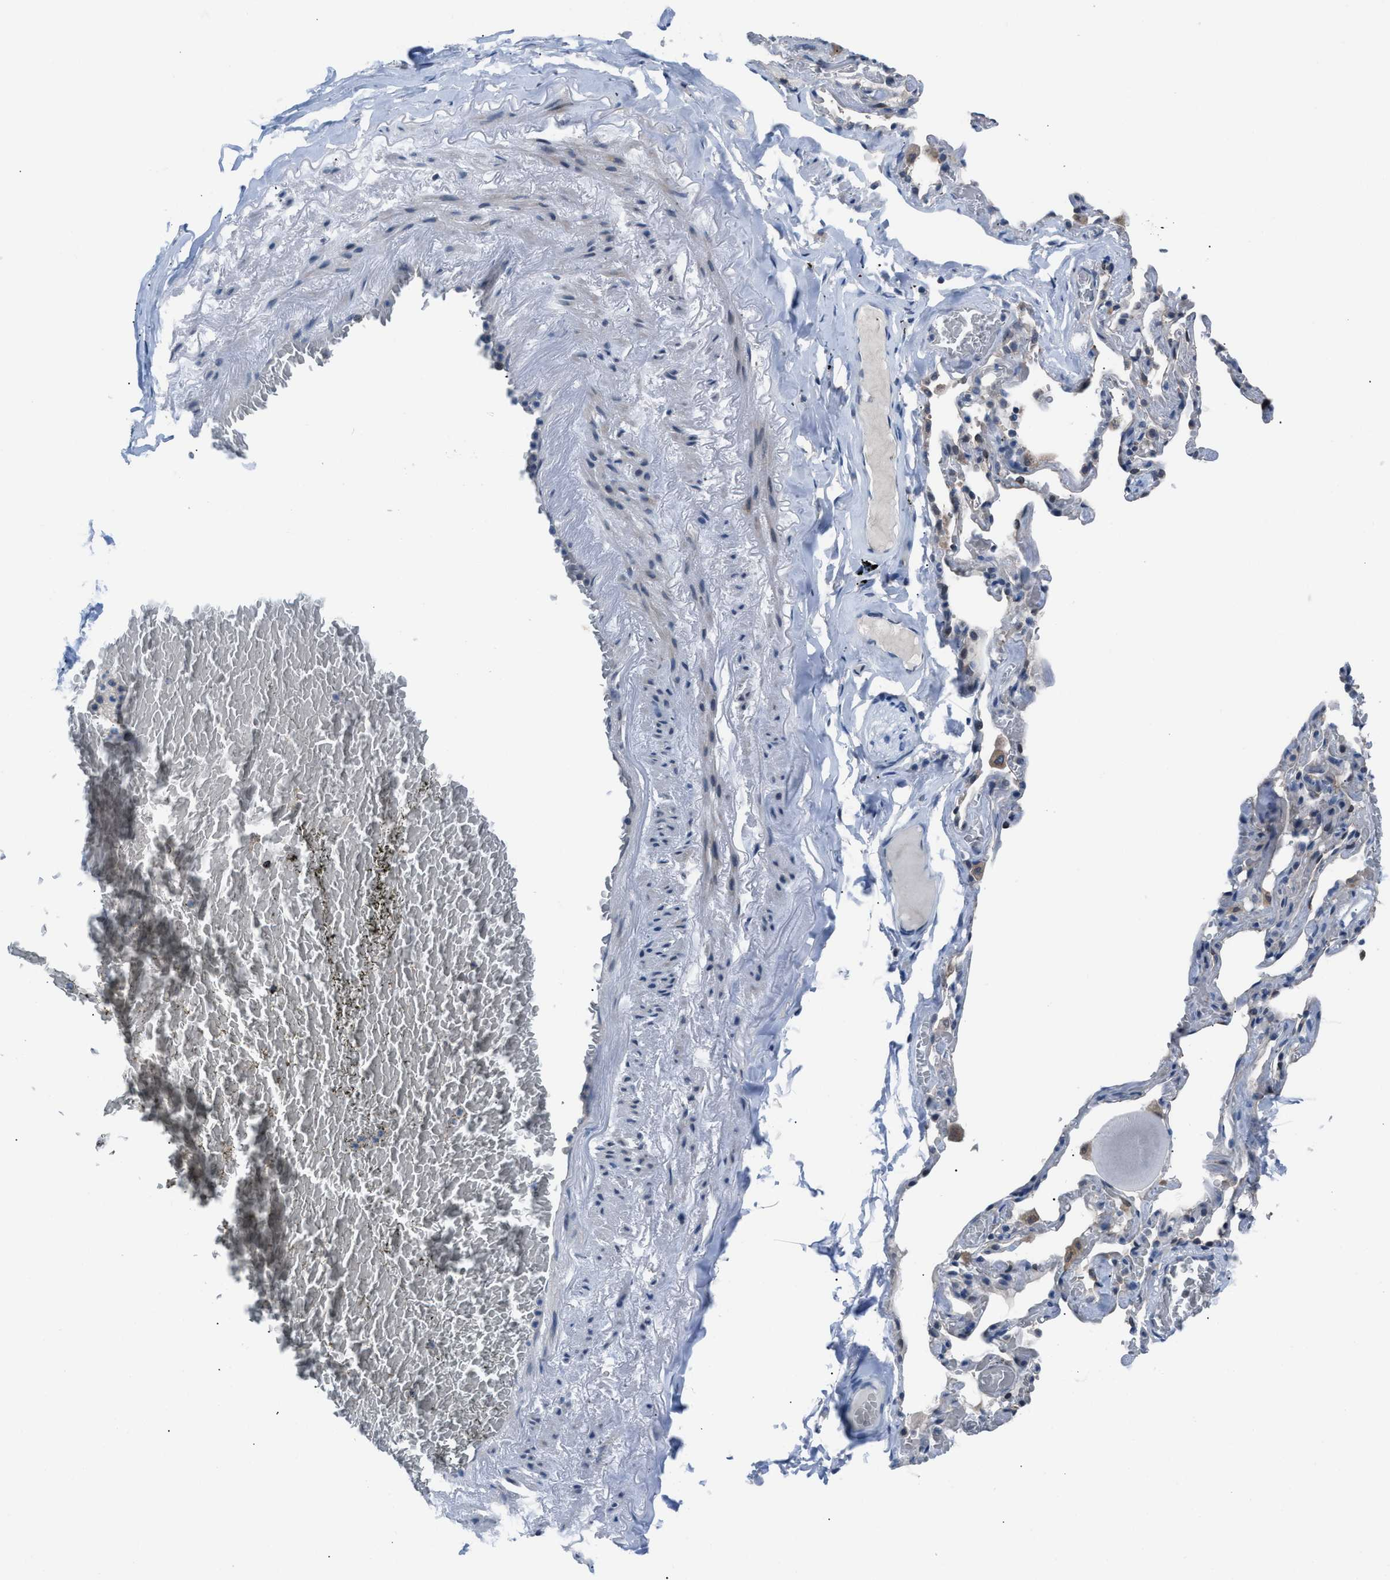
{"staining": {"intensity": "negative", "quantity": "none", "location": "none"}, "tissue": "adipose tissue", "cell_type": "Adipocytes", "image_type": "normal", "snomed": [{"axis": "morphology", "description": "Normal tissue, NOS"}, {"axis": "topography", "description": "Cartilage tissue"}, {"axis": "topography", "description": "Lung"}], "caption": "Immunohistochemistry histopathology image of benign adipose tissue: adipose tissue stained with DAB reveals no significant protein positivity in adipocytes.", "gene": "ANAPC11", "patient": {"sex": "female", "age": 77}}